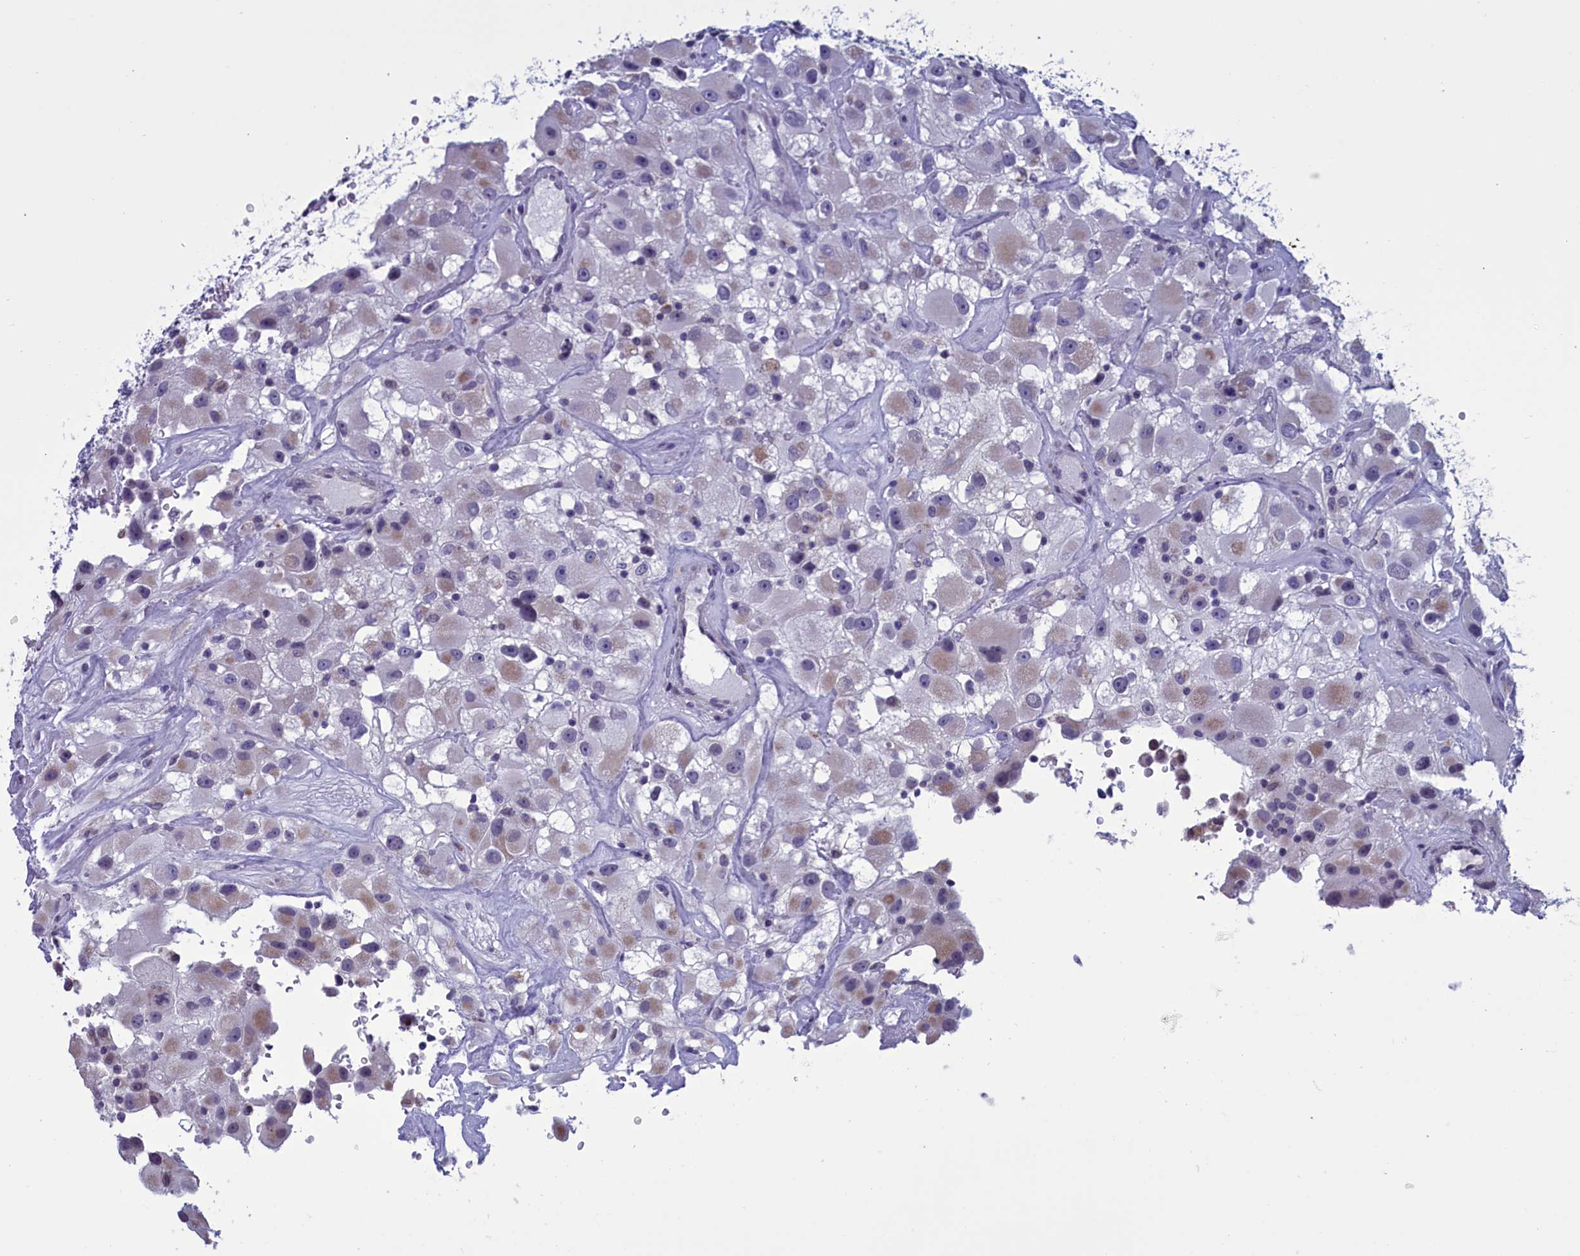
{"staining": {"intensity": "weak", "quantity": "25%-75%", "location": "cytoplasmic/membranous"}, "tissue": "renal cancer", "cell_type": "Tumor cells", "image_type": "cancer", "snomed": [{"axis": "morphology", "description": "Adenocarcinoma, NOS"}, {"axis": "topography", "description": "Kidney"}], "caption": "Tumor cells show weak cytoplasmic/membranous staining in approximately 25%-75% of cells in renal cancer.", "gene": "PARS2", "patient": {"sex": "female", "age": 52}}